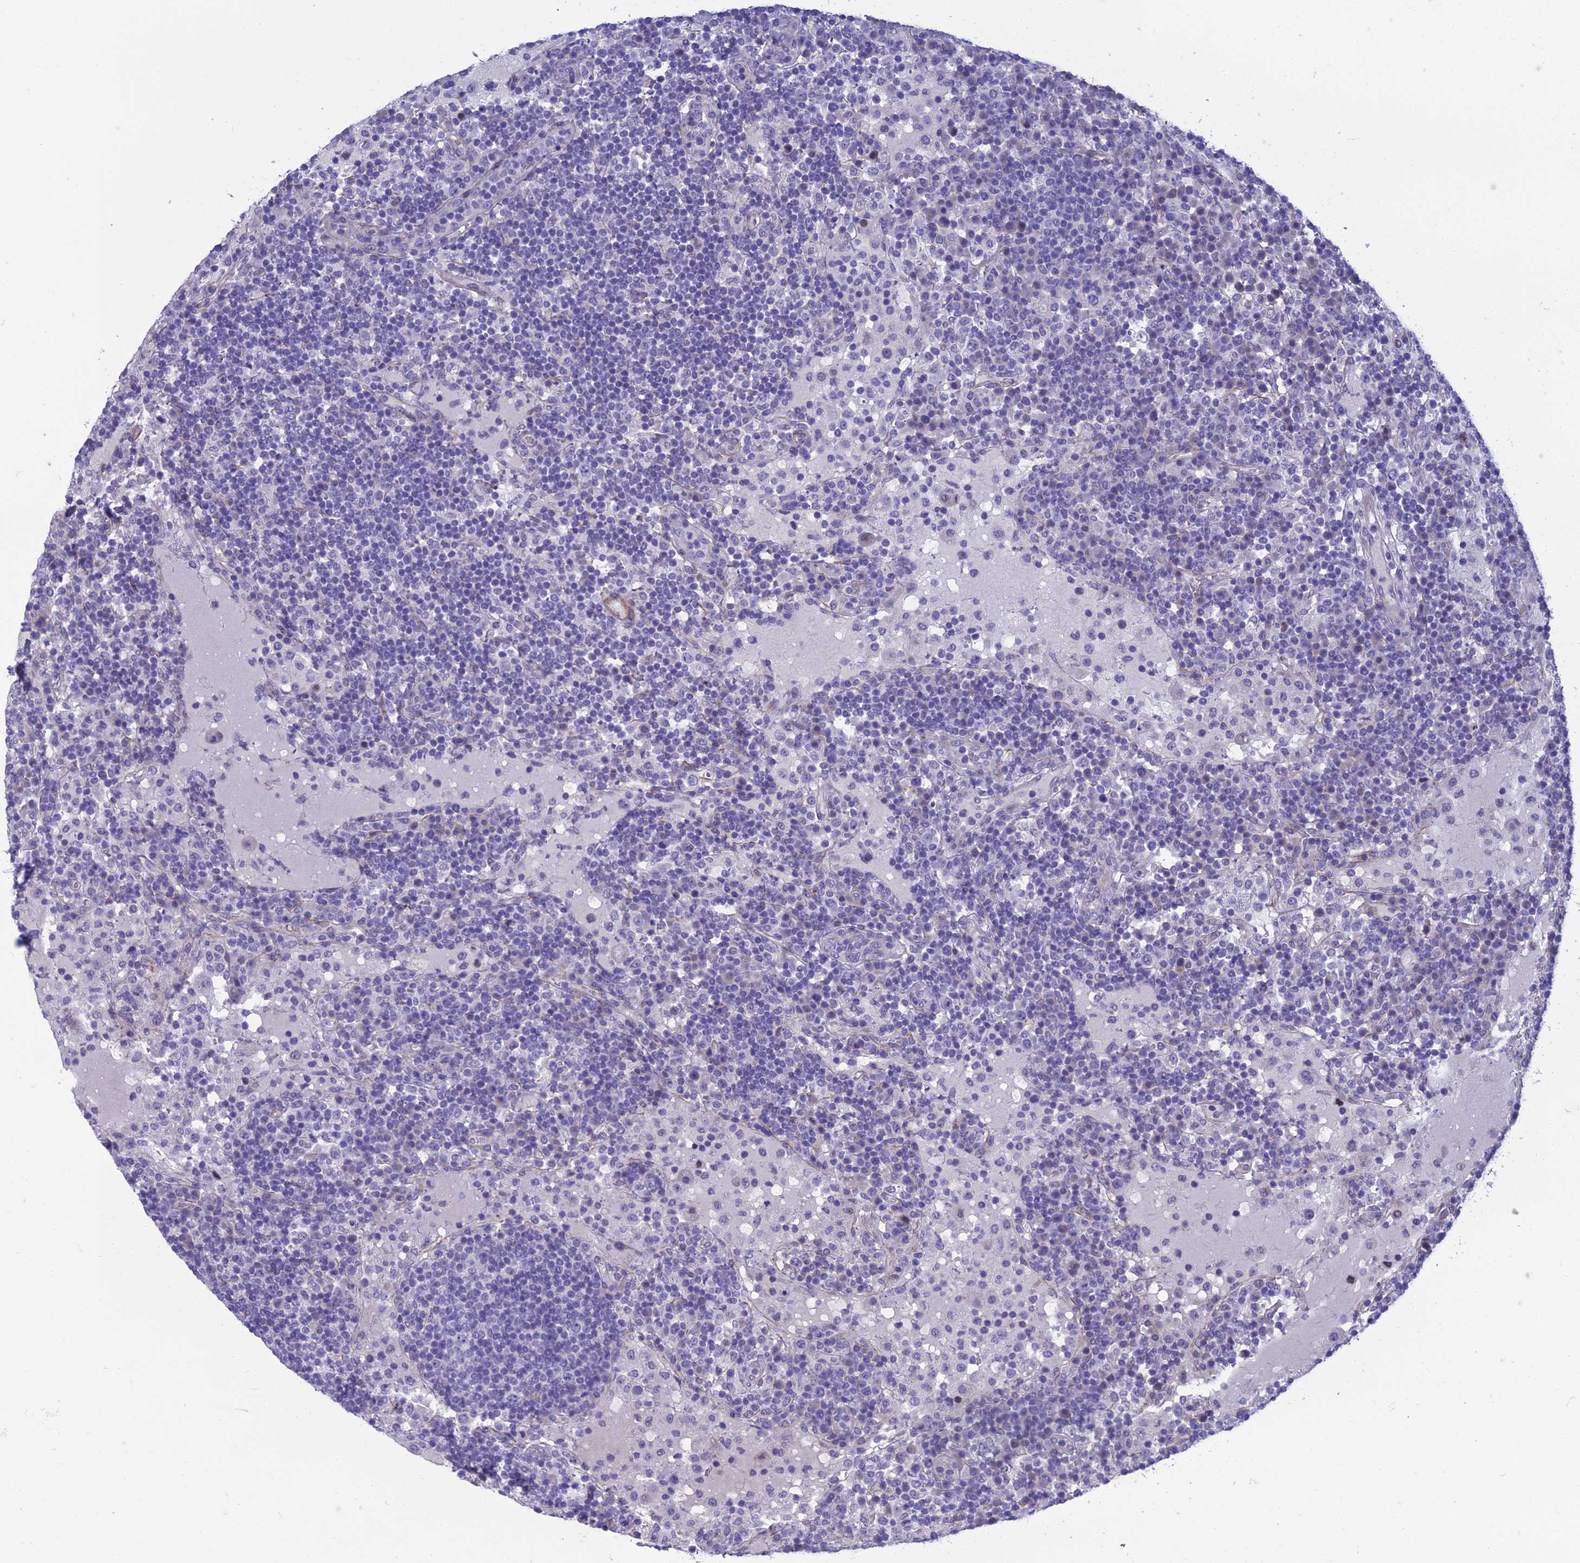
{"staining": {"intensity": "negative", "quantity": "none", "location": "none"}, "tissue": "lymph node", "cell_type": "Non-germinal center cells", "image_type": "normal", "snomed": [{"axis": "morphology", "description": "Normal tissue, NOS"}, {"axis": "topography", "description": "Lymph node"}], "caption": "Immunohistochemical staining of benign human lymph node exhibits no significant expression in non-germinal center cells. (DAB immunohistochemistry (IHC) visualized using brightfield microscopy, high magnification).", "gene": "LZTS2", "patient": {"sex": "female", "age": 53}}